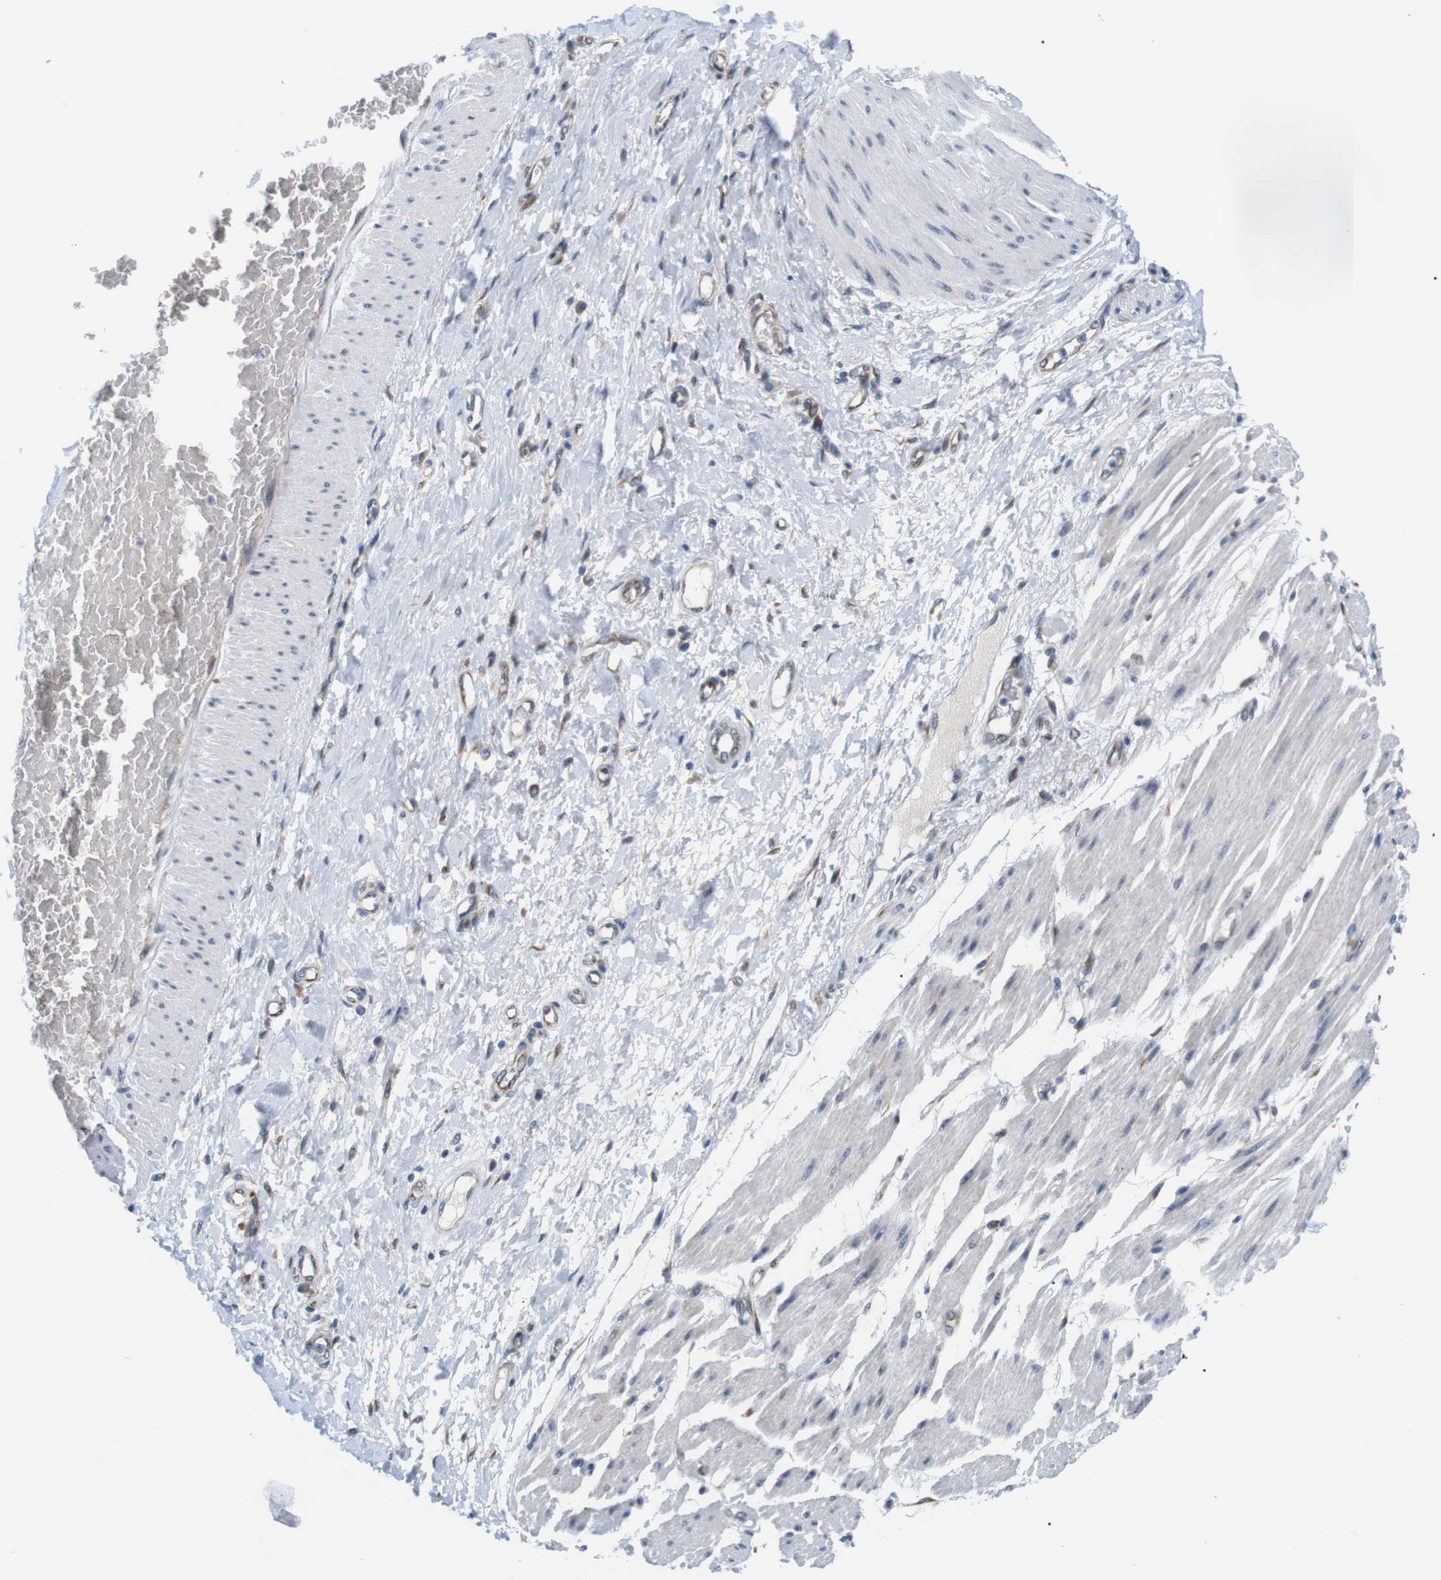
{"staining": {"intensity": "negative", "quantity": "none", "location": "none"}, "tissue": "adipose tissue", "cell_type": "Adipocytes", "image_type": "normal", "snomed": [{"axis": "morphology", "description": "Normal tissue, NOS"}, {"axis": "morphology", "description": "Adenocarcinoma, NOS"}, {"axis": "topography", "description": "Esophagus"}], "caption": "A micrograph of adipose tissue stained for a protein demonstrates no brown staining in adipocytes. Brightfield microscopy of immunohistochemistry stained with DAB (brown) and hematoxylin (blue), captured at high magnification.", "gene": "HACD3", "patient": {"sex": "male", "age": 62}}